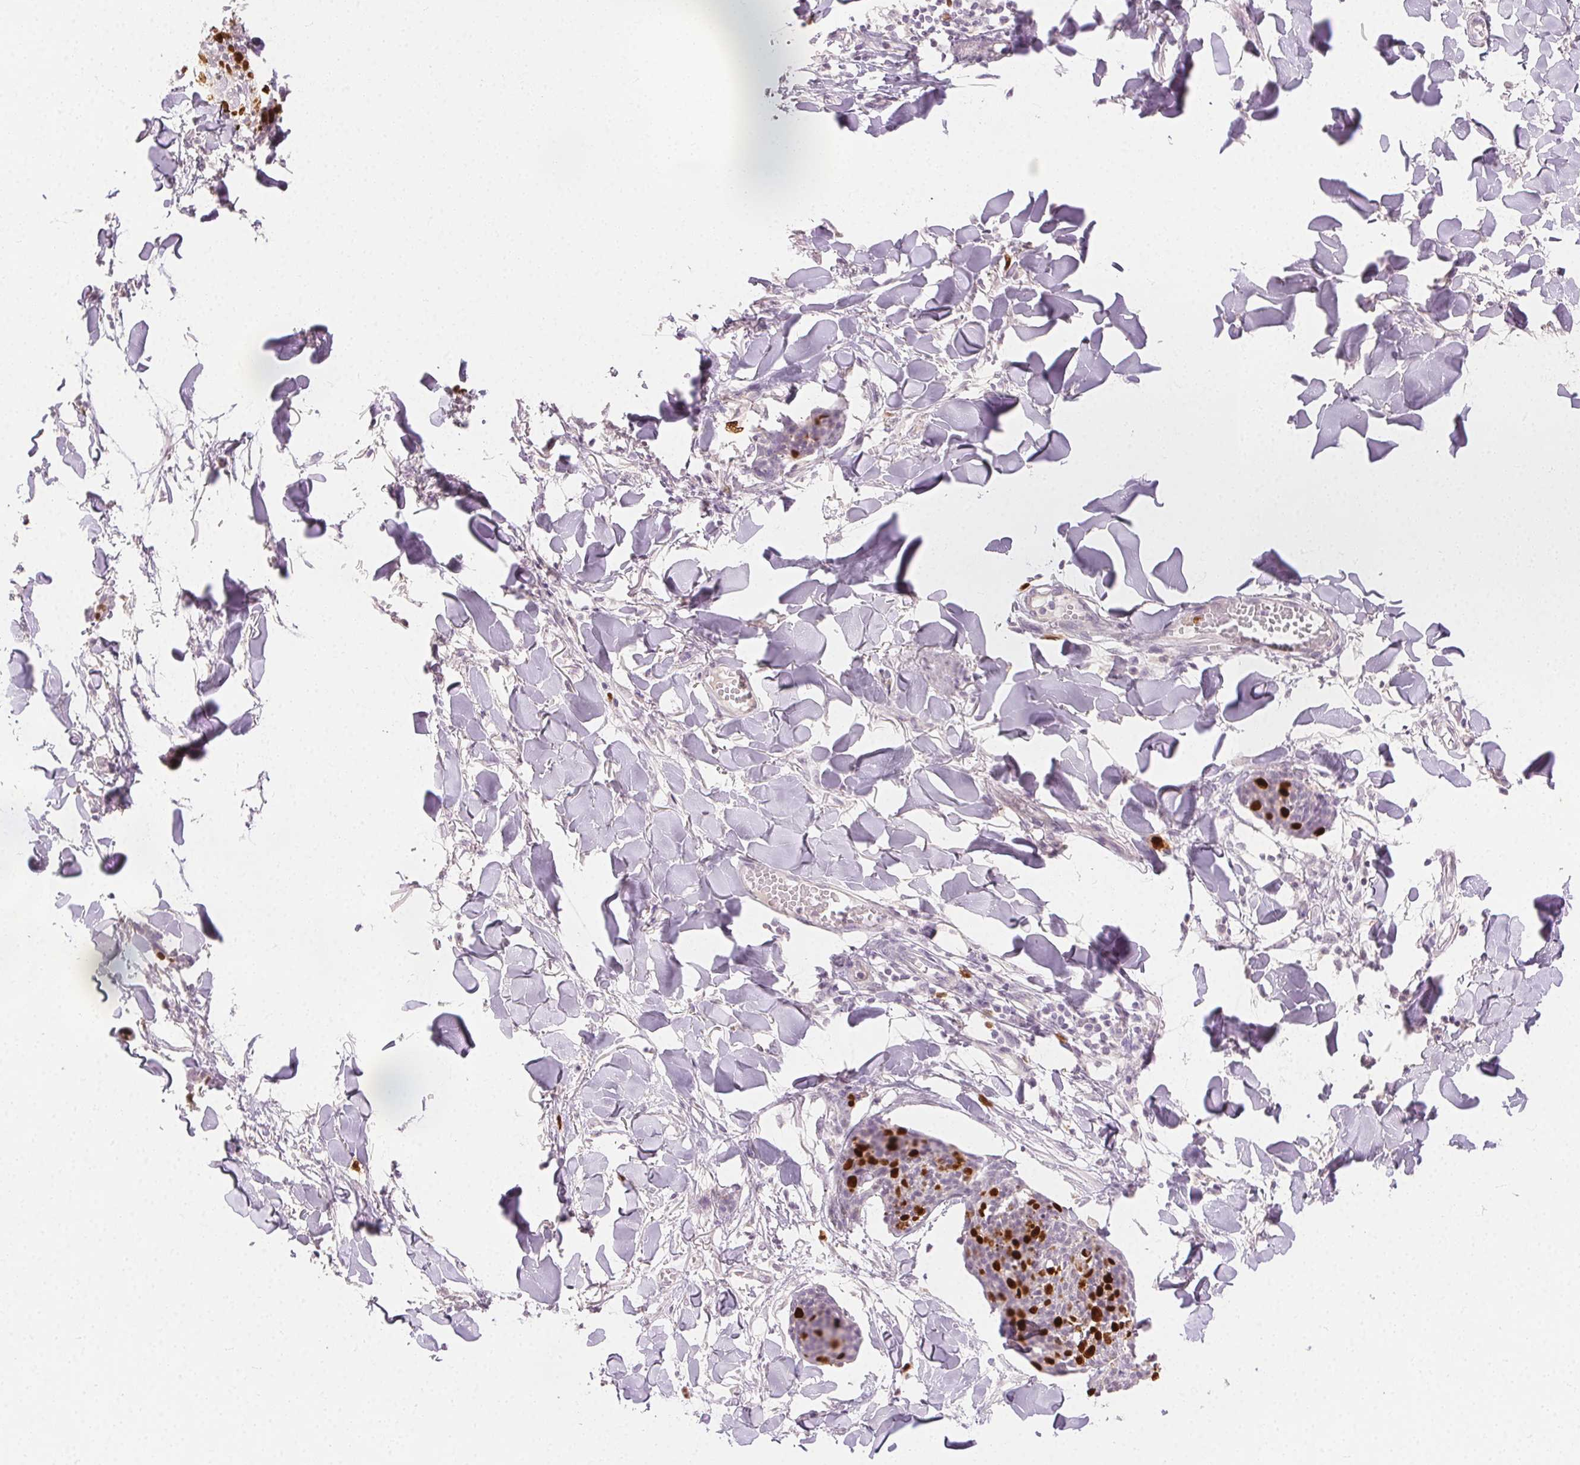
{"staining": {"intensity": "strong", "quantity": "25%-75%", "location": "nuclear"}, "tissue": "skin cancer", "cell_type": "Tumor cells", "image_type": "cancer", "snomed": [{"axis": "morphology", "description": "Squamous cell carcinoma, NOS"}, {"axis": "topography", "description": "Skin"}, {"axis": "topography", "description": "Vulva"}], "caption": "Strong nuclear protein expression is present in approximately 25%-75% of tumor cells in skin squamous cell carcinoma.", "gene": "ANLN", "patient": {"sex": "female", "age": 75}}